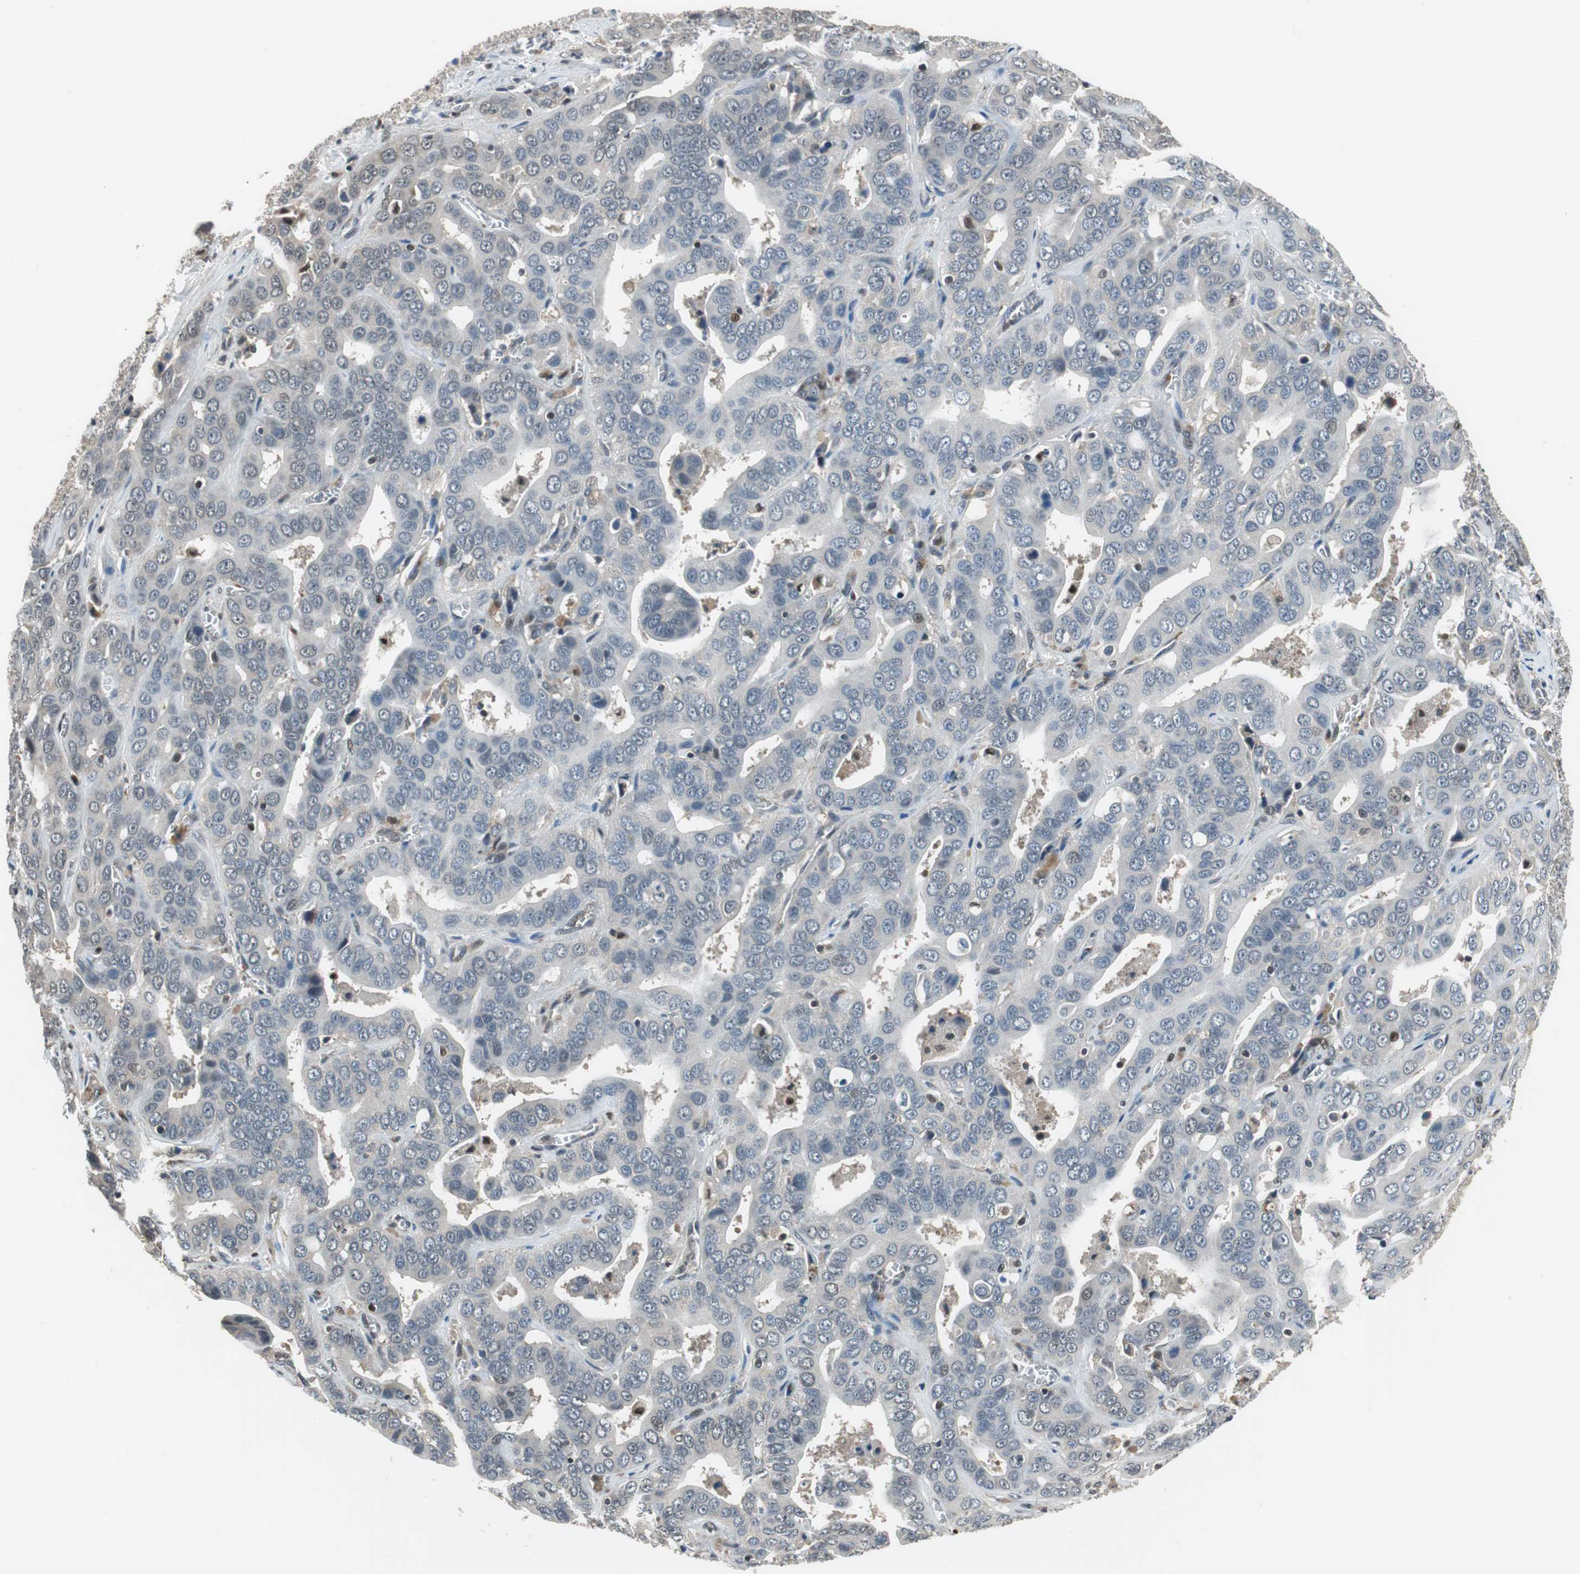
{"staining": {"intensity": "negative", "quantity": "none", "location": "none"}, "tissue": "liver cancer", "cell_type": "Tumor cells", "image_type": "cancer", "snomed": [{"axis": "morphology", "description": "Cholangiocarcinoma"}, {"axis": "topography", "description": "Liver"}], "caption": "Protein analysis of liver cholangiocarcinoma exhibits no significant positivity in tumor cells.", "gene": "MAFB", "patient": {"sex": "female", "age": 52}}